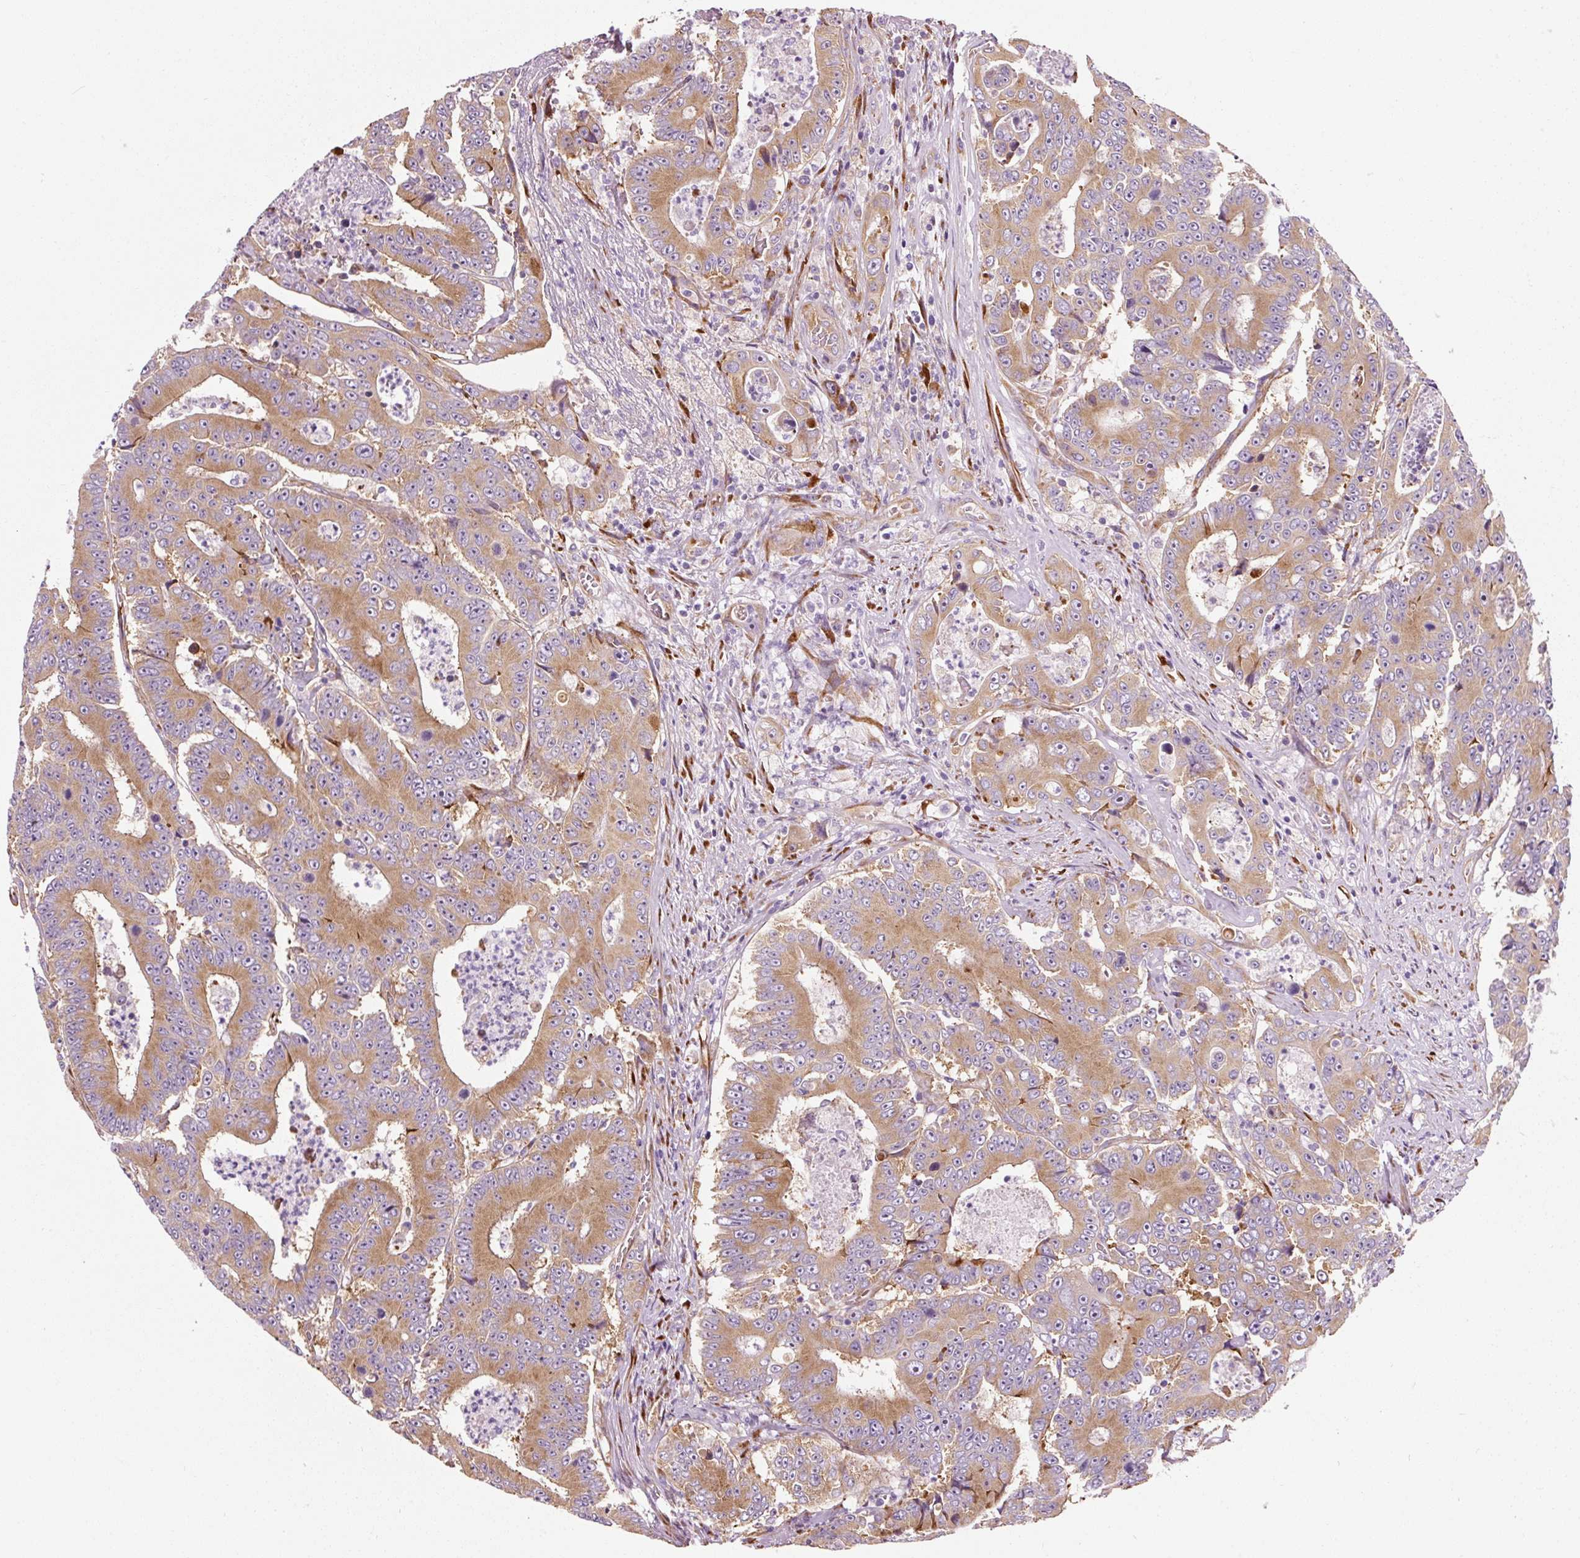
{"staining": {"intensity": "moderate", "quantity": ">75%", "location": "cytoplasmic/membranous"}, "tissue": "colorectal cancer", "cell_type": "Tumor cells", "image_type": "cancer", "snomed": [{"axis": "morphology", "description": "Adenocarcinoma, NOS"}, {"axis": "topography", "description": "Colon"}], "caption": "About >75% of tumor cells in human colorectal cancer (adenocarcinoma) show moderate cytoplasmic/membranous protein expression as visualized by brown immunohistochemical staining.", "gene": "RPL10A", "patient": {"sex": "male", "age": 83}}